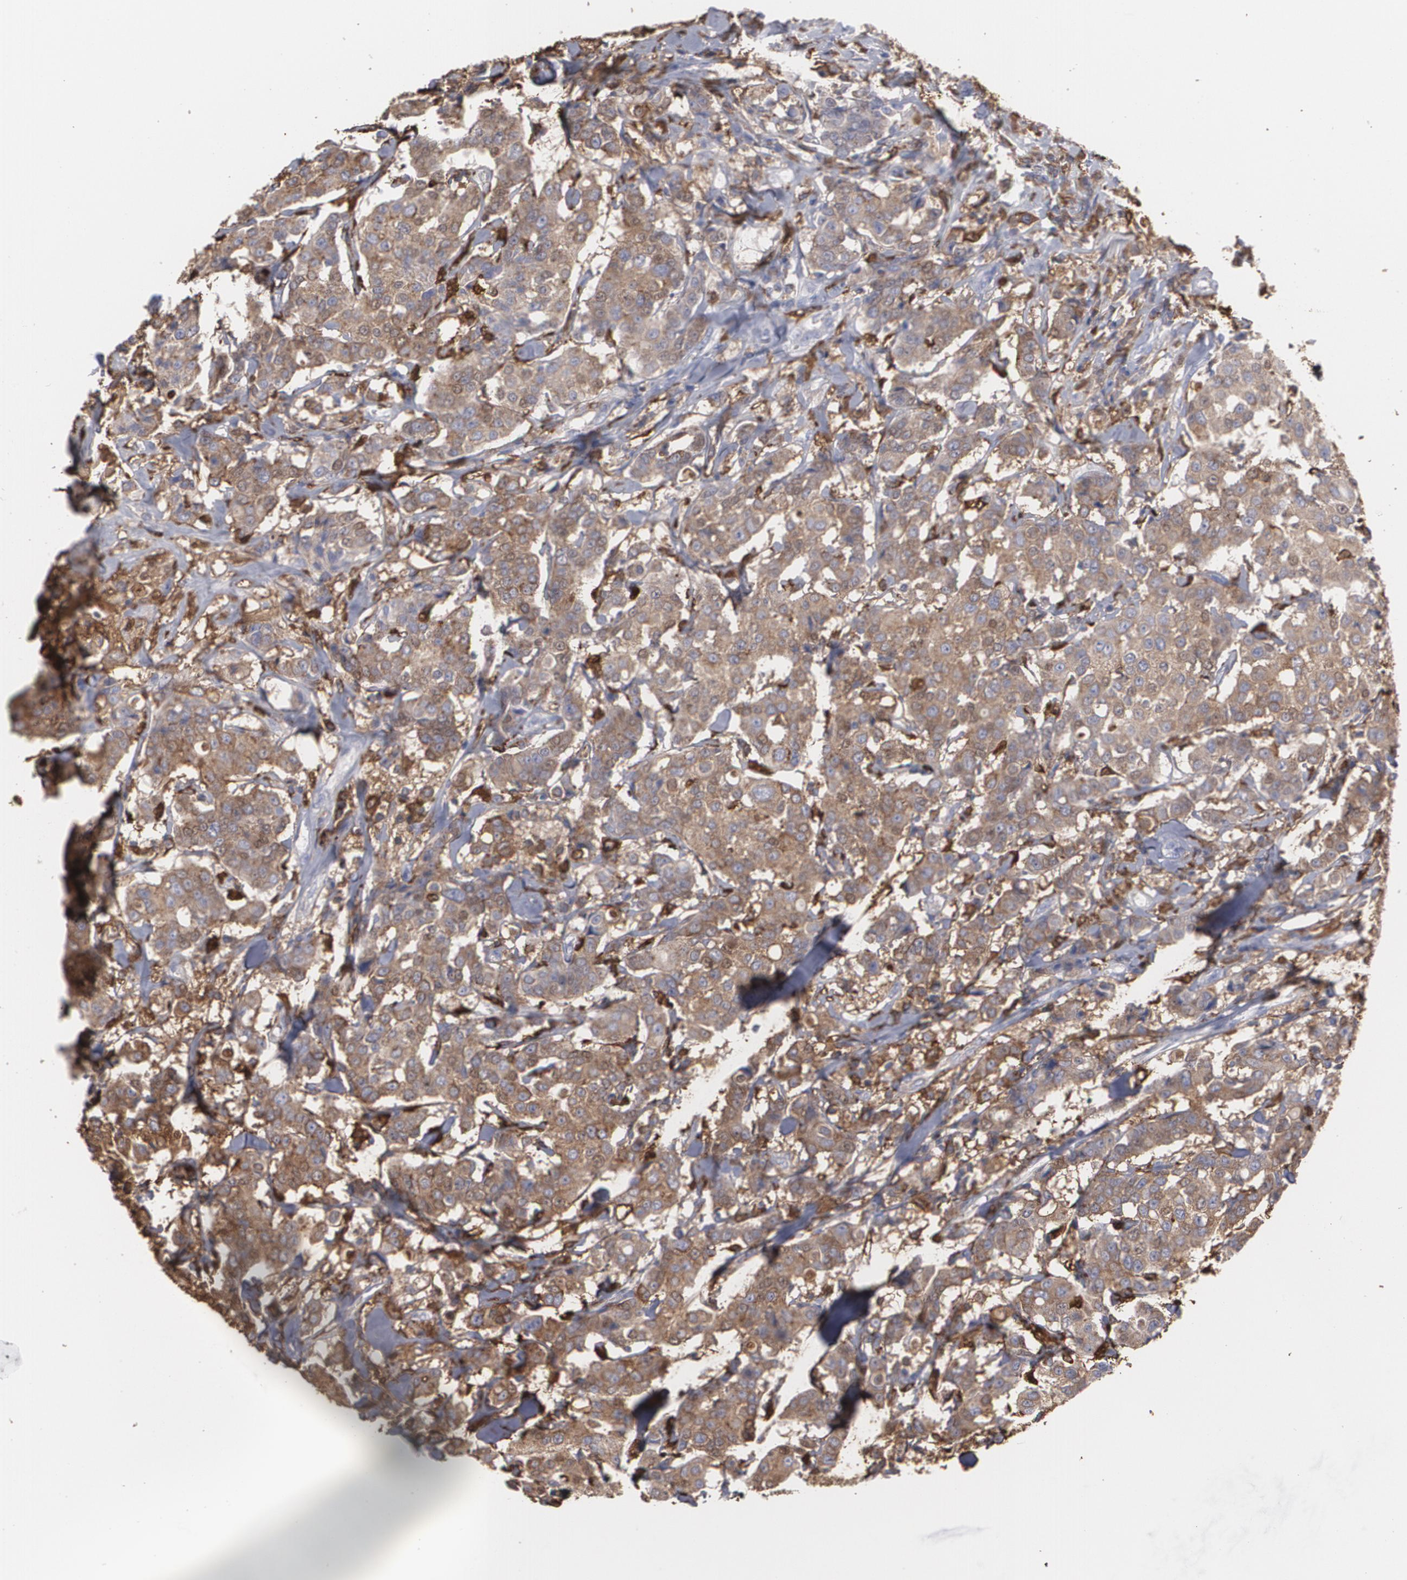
{"staining": {"intensity": "moderate", "quantity": ">75%", "location": "cytoplasmic/membranous"}, "tissue": "breast cancer", "cell_type": "Tumor cells", "image_type": "cancer", "snomed": [{"axis": "morphology", "description": "Duct carcinoma"}, {"axis": "topography", "description": "Breast"}], "caption": "A medium amount of moderate cytoplasmic/membranous expression is appreciated in approximately >75% of tumor cells in infiltrating ductal carcinoma (breast) tissue.", "gene": "ODC1", "patient": {"sex": "female", "age": 27}}